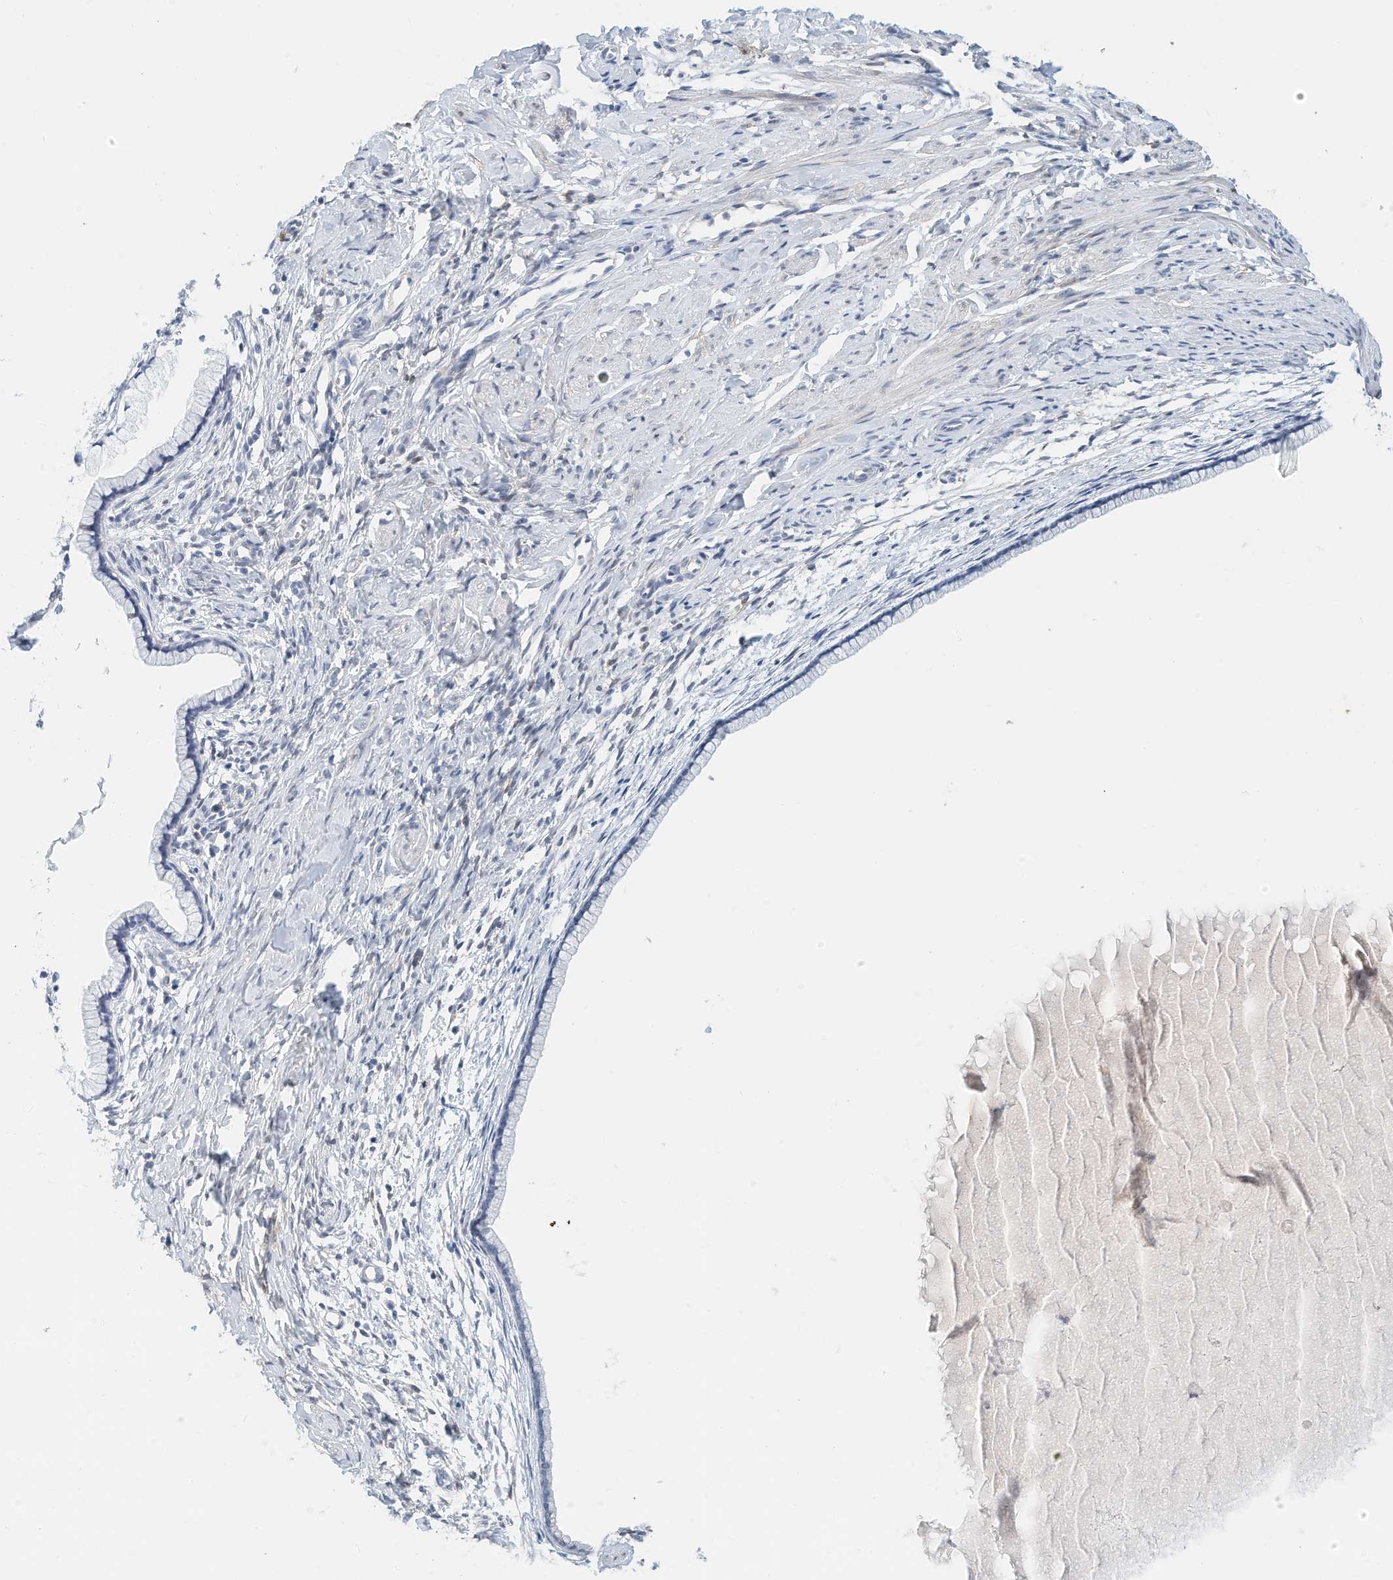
{"staining": {"intensity": "negative", "quantity": "none", "location": "none"}, "tissue": "cervix", "cell_type": "Glandular cells", "image_type": "normal", "snomed": [{"axis": "morphology", "description": "Normal tissue, NOS"}, {"axis": "topography", "description": "Cervix"}], "caption": "DAB (3,3'-diaminobenzidine) immunohistochemical staining of benign cervix exhibits no significant positivity in glandular cells. (DAB immunohistochemistry (IHC) visualized using brightfield microscopy, high magnification).", "gene": "ARHGAP28", "patient": {"sex": "female", "age": 75}}